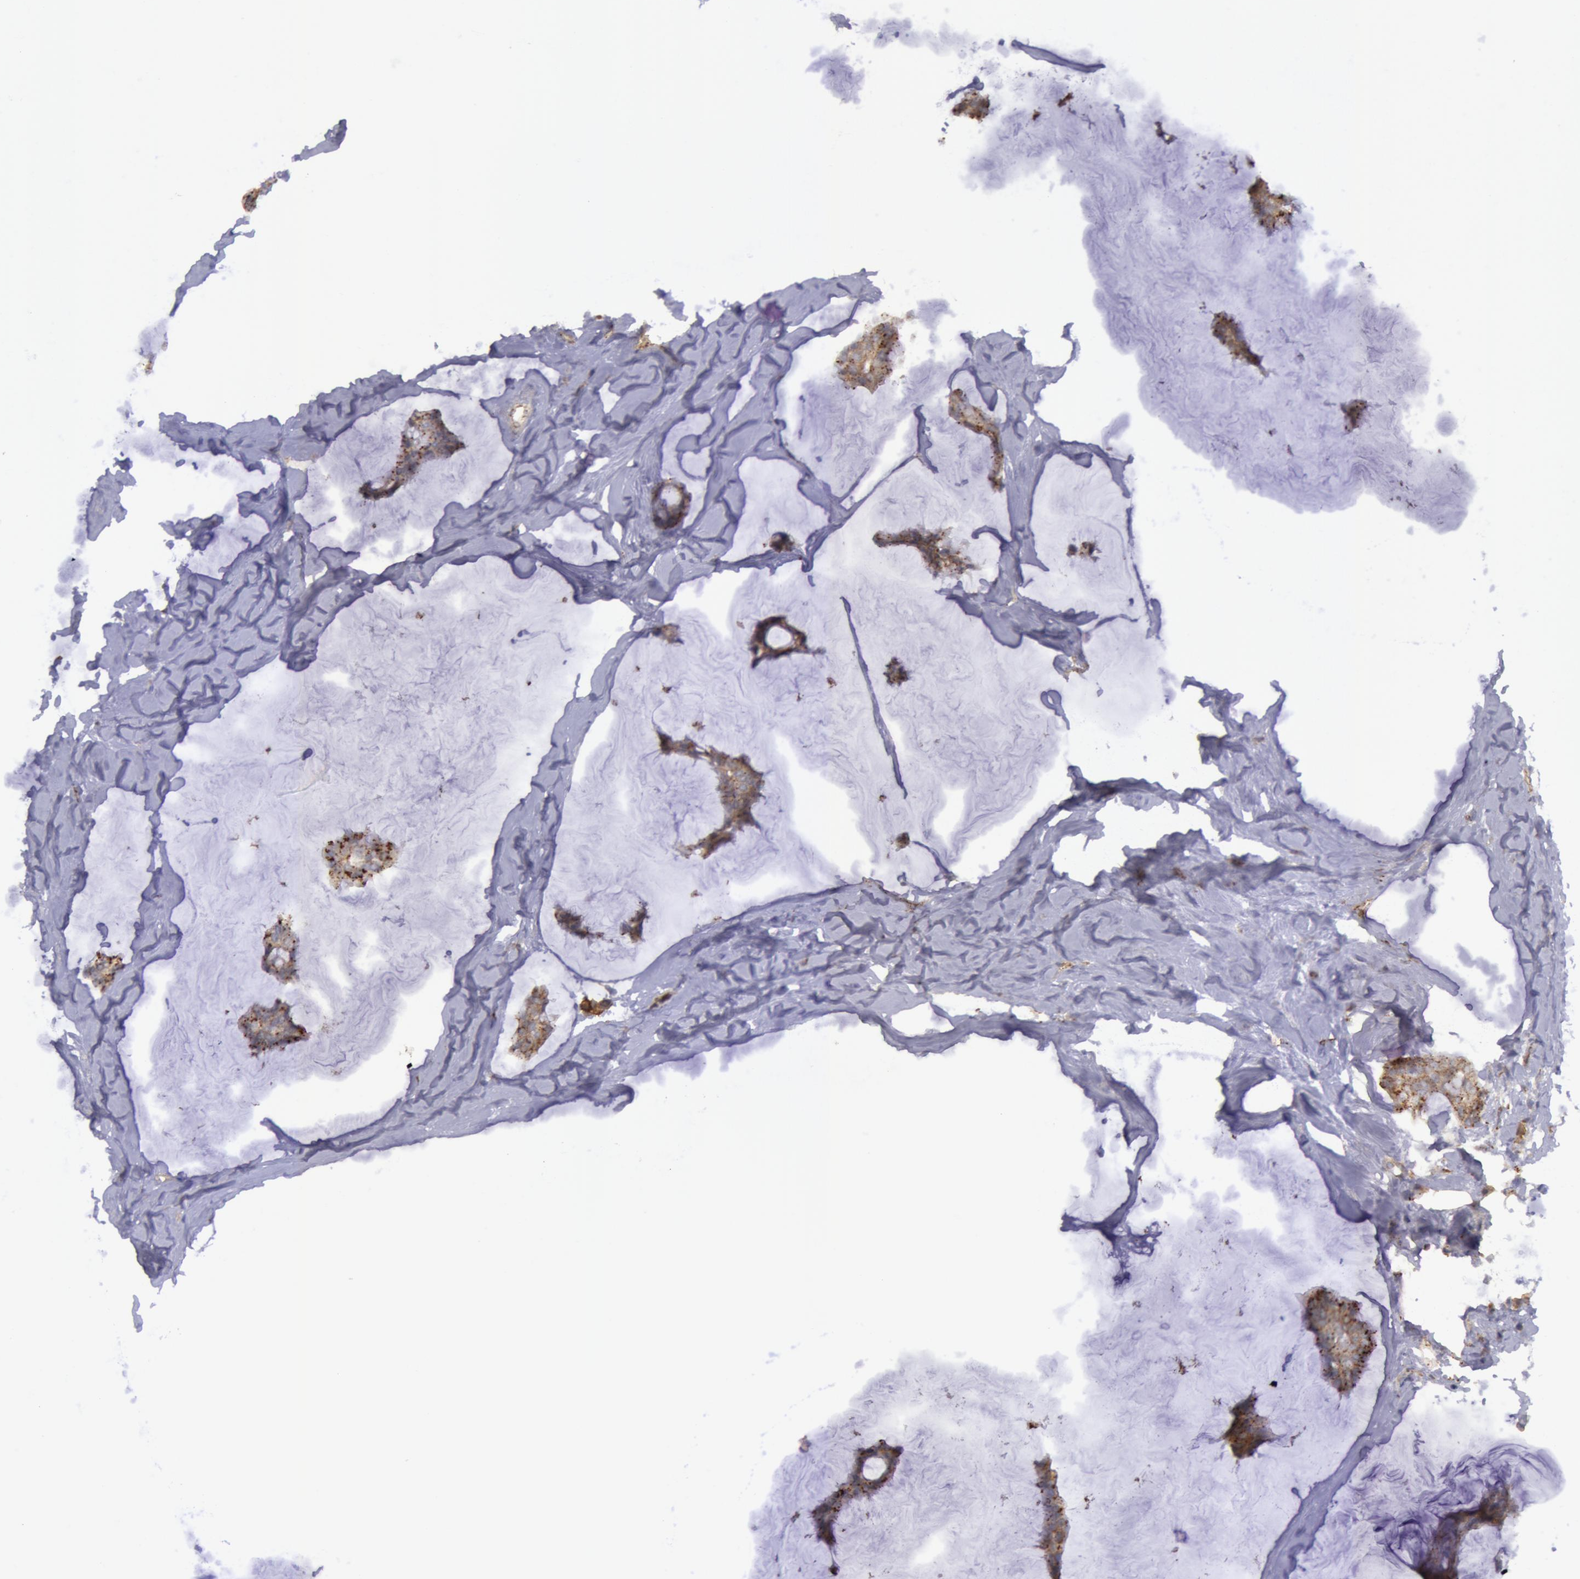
{"staining": {"intensity": "moderate", "quantity": ">75%", "location": "cytoplasmic/membranous"}, "tissue": "breast cancer", "cell_type": "Tumor cells", "image_type": "cancer", "snomed": [{"axis": "morphology", "description": "Duct carcinoma"}, {"axis": "topography", "description": "Breast"}], "caption": "Immunohistochemical staining of human breast cancer shows moderate cytoplasmic/membranous protein positivity in approximately >75% of tumor cells.", "gene": "FLOT2", "patient": {"sex": "female", "age": 93}}